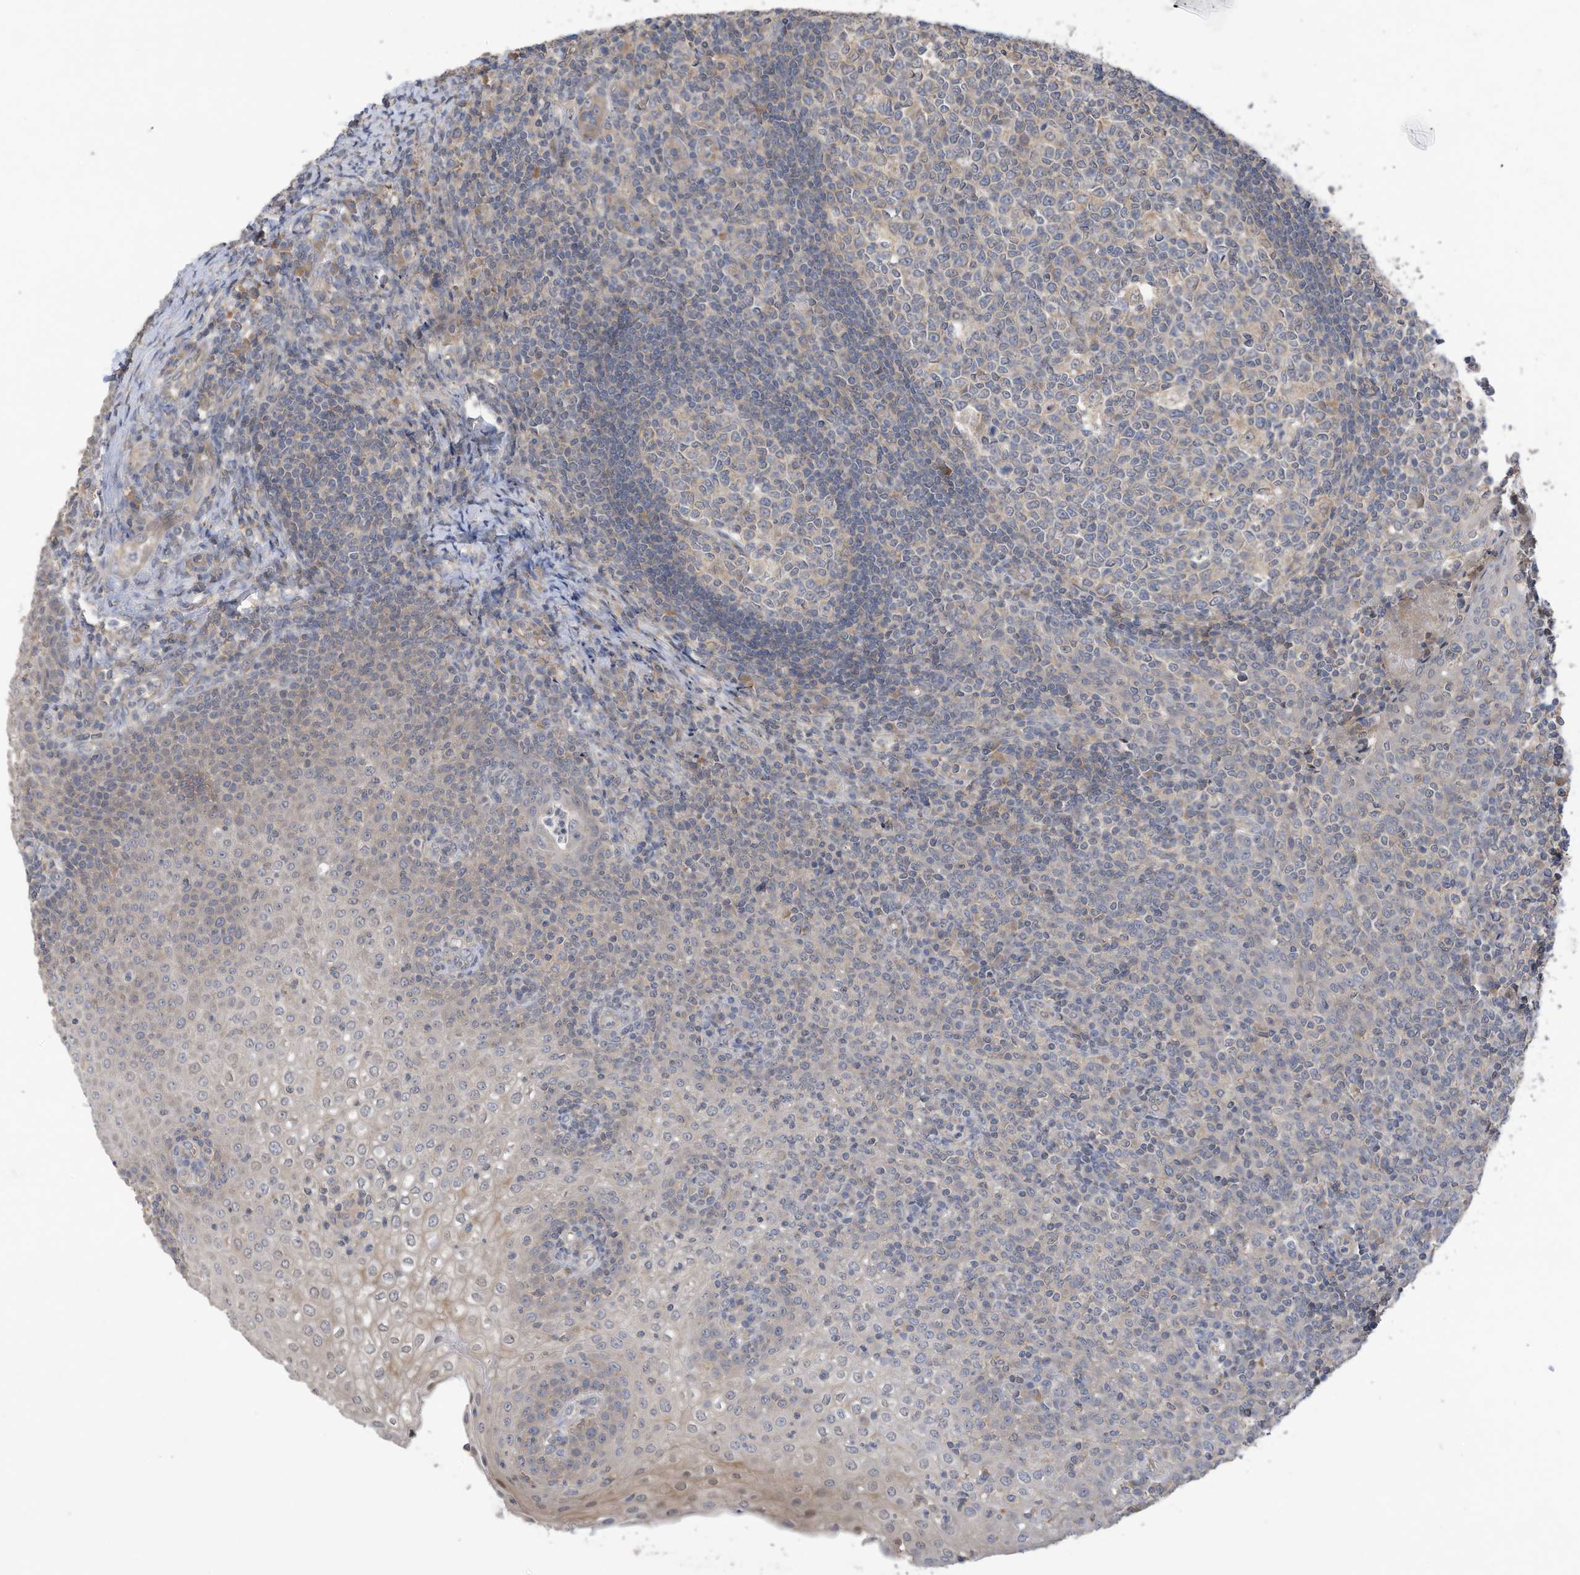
{"staining": {"intensity": "weak", "quantity": "<25%", "location": "cytoplasmic/membranous"}, "tissue": "tonsil", "cell_type": "Germinal center cells", "image_type": "normal", "snomed": [{"axis": "morphology", "description": "Normal tissue, NOS"}, {"axis": "topography", "description": "Tonsil"}], "caption": "Immunohistochemistry photomicrograph of benign tonsil: human tonsil stained with DAB (3,3'-diaminobenzidine) reveals no significant protein positivity in germinal center cells.", "gene": "REC8", "patient": {"sex": "female", "age": 19}}